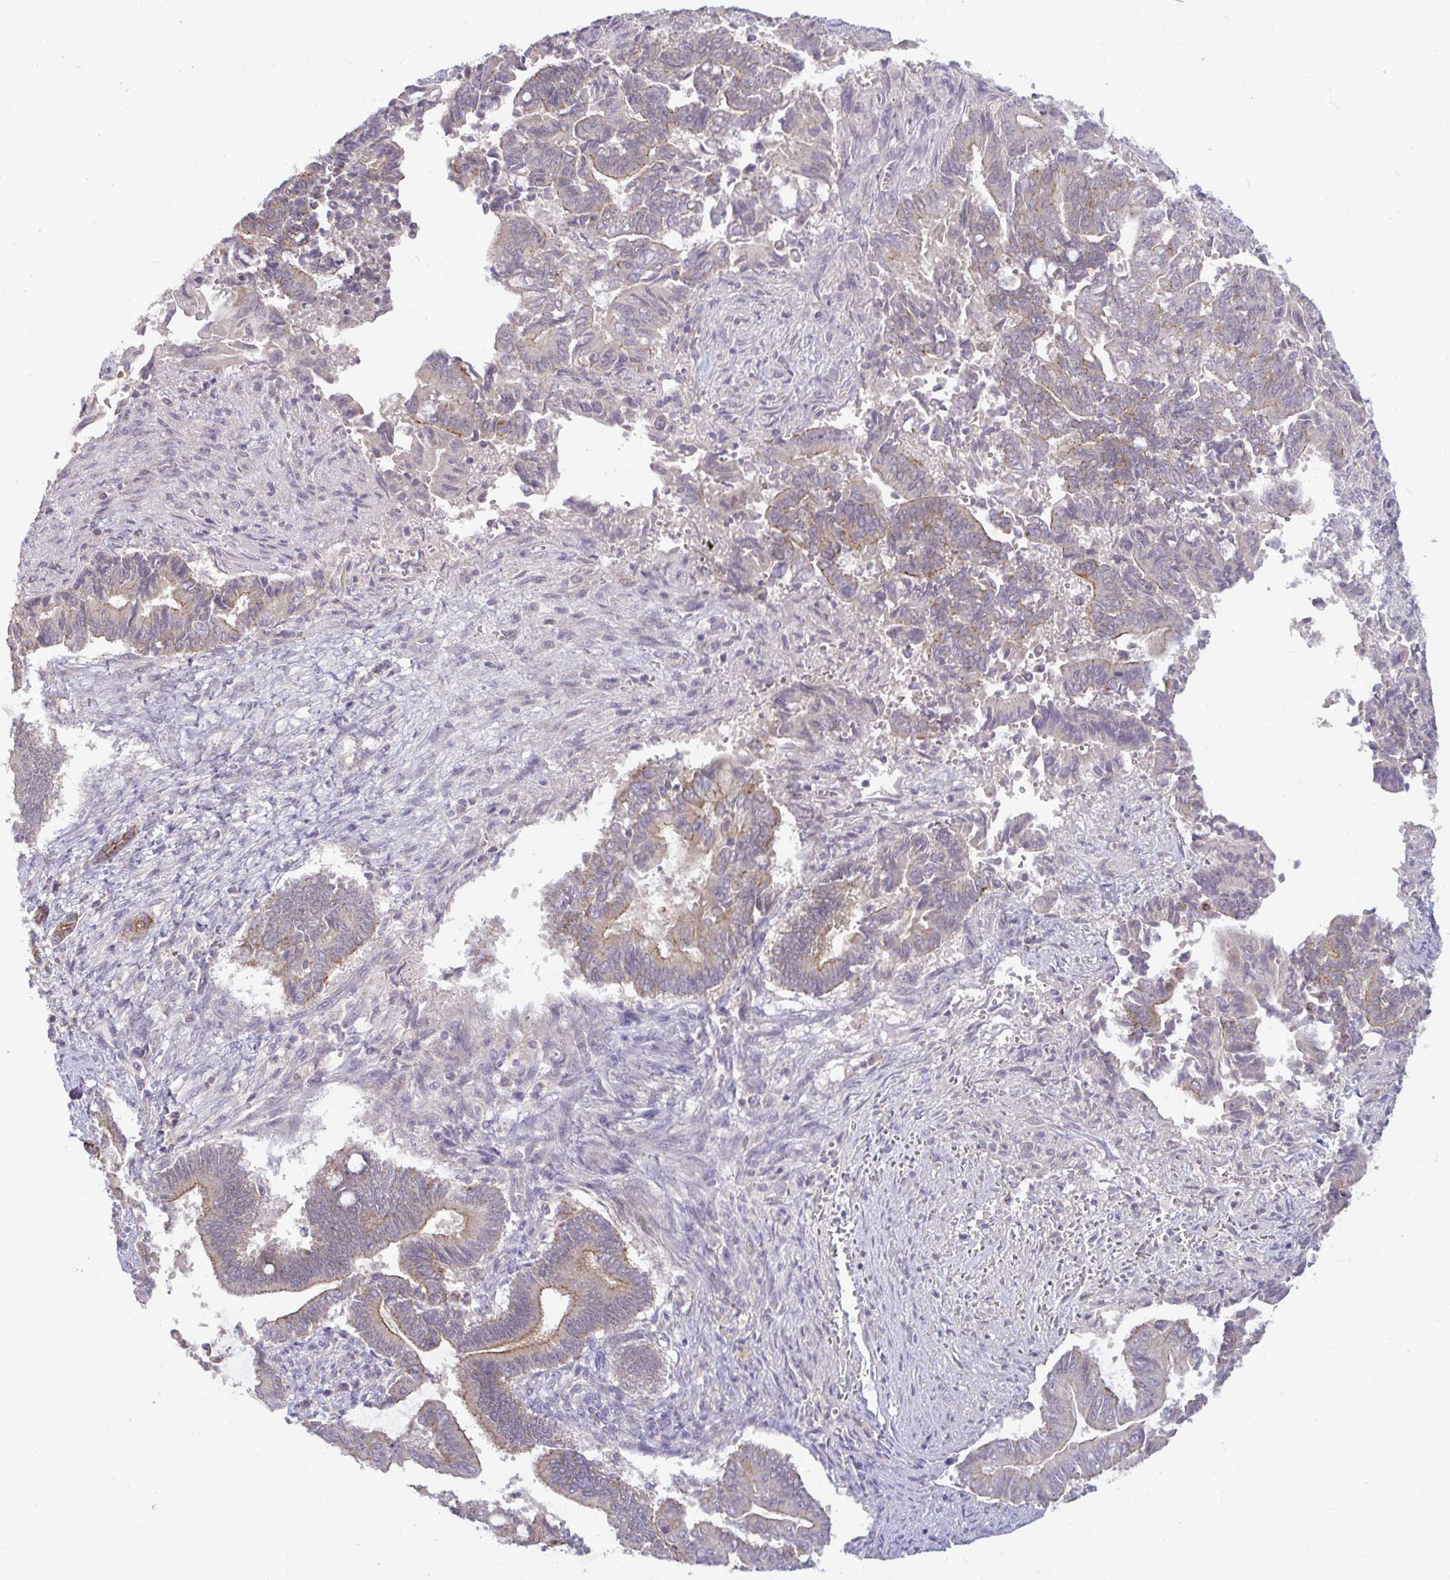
{"staining": {"intensity": "moderate", "quantity": "<25%", "location": "cytoplasmic/membranous"}, "tissue": "pancreatic cancer", "cell_type": "Tumor cells", "image_type": "cancer", "snomed": [{"axis": "morphology", "description": "Adenocarcinoma, NOS"}, {"axis": "topography", "description": "Pancreas"}], "caption": "High-magnification brightfield microscopy of pancreatic cancer (adenocarcinoma) stained with DAB (3,3'-diaminobenzidine) (brown) and counterstained with hematoxylin (blue). tumor cells exhibit moderate cytoplasmic/membranous staining is seen in approximately<25% of cells. (DAB (3,3'-diaminobenzidine) IHC with brightfield microscopy, high magnification).", "gene": "GSTM1", "patient": {"sex": "male", "age": 68}}